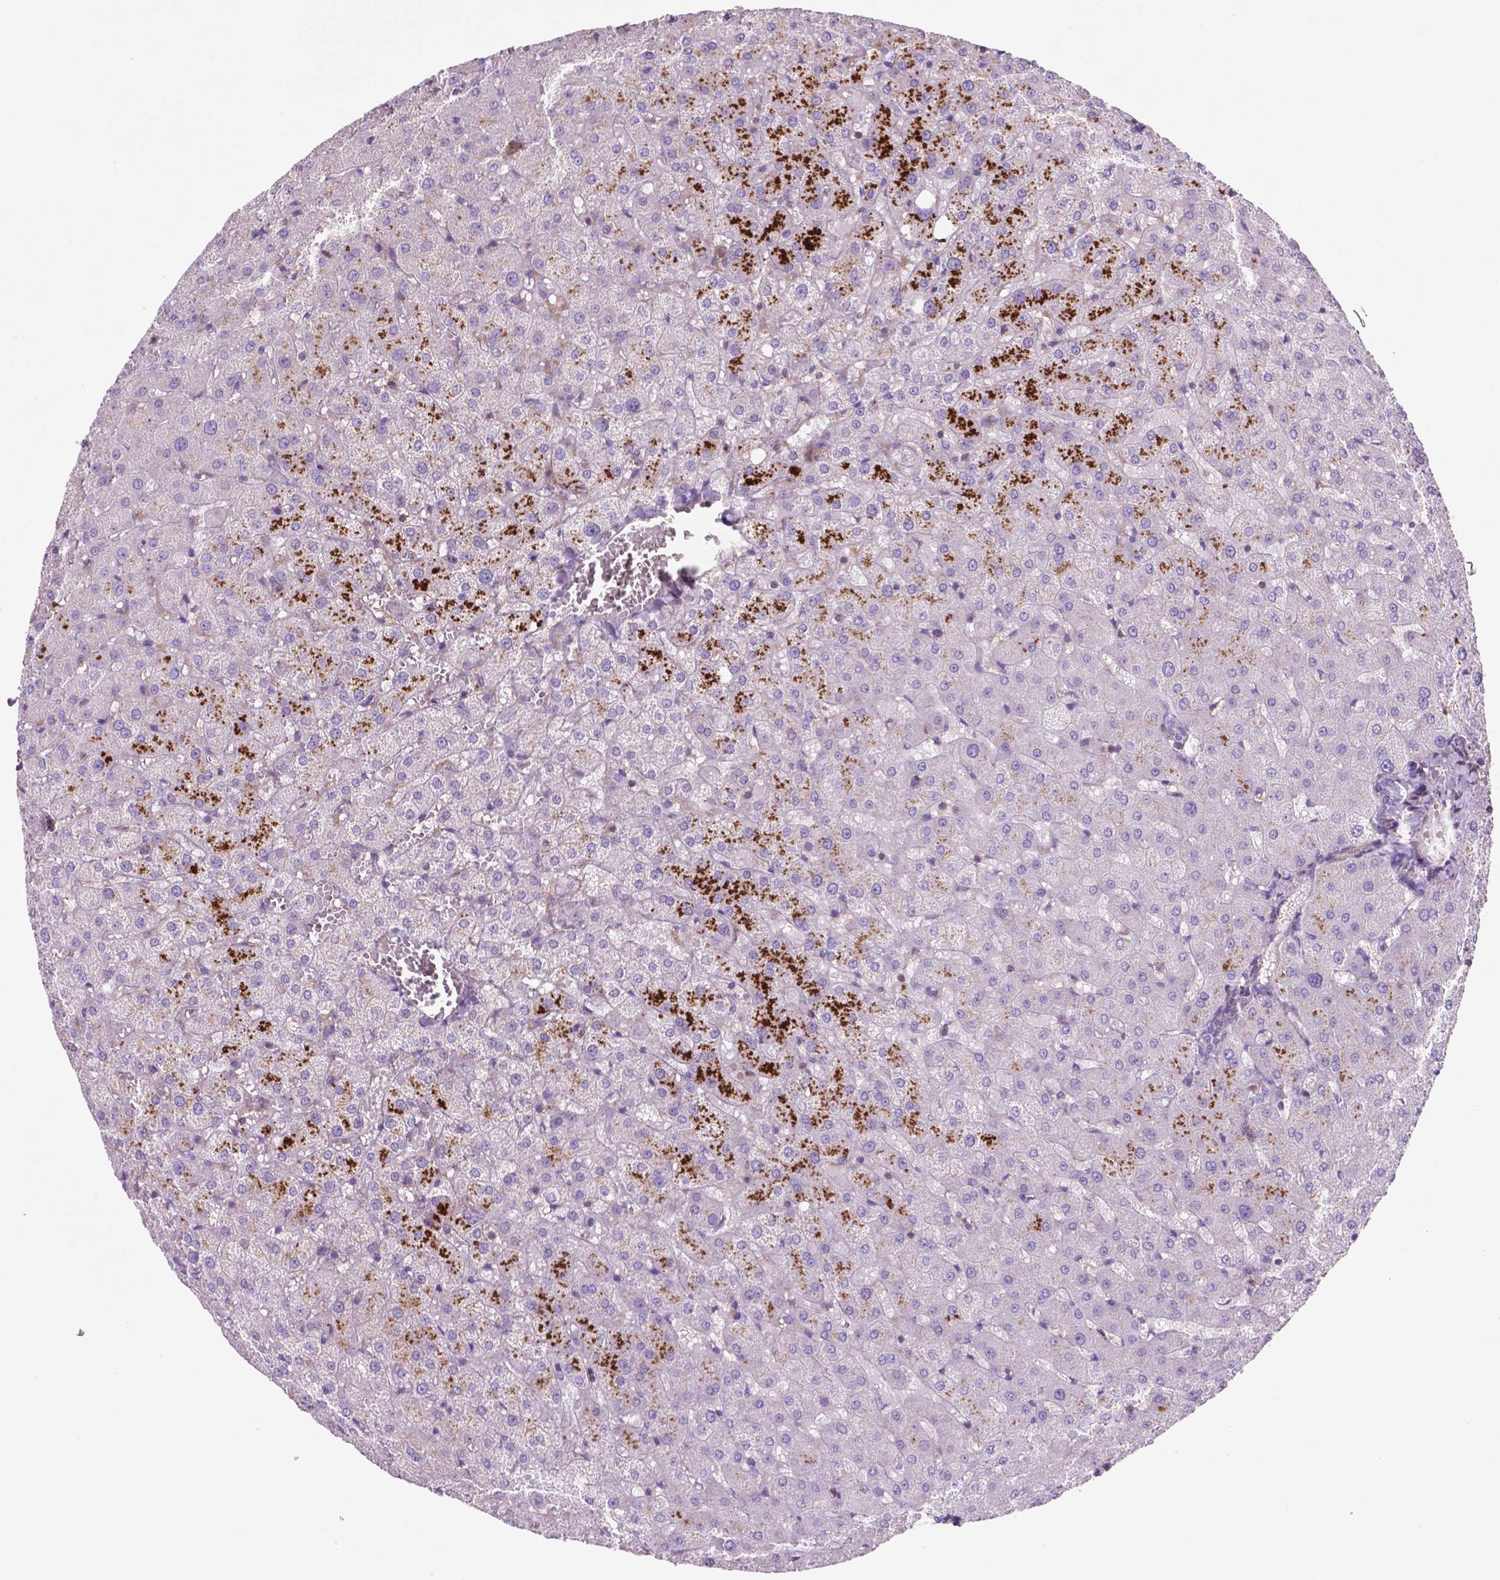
{"staining": {"intensity": "negative", "quantity": "none", "location": "none"}, "tissue": "liver", "cell_type": "Cholangiocytes", "image_type": "normal", "snomed": [{"axis": "morphology", "description": "Normal tissue, NOS"}, {"axis": "topography", "description": "Liver"}], "caption": "The histopathology image reveals no significant positivity in cholangiocytes of liver.", "gene": "BMP4", "patient": {"sex": "female", "age": 50}}